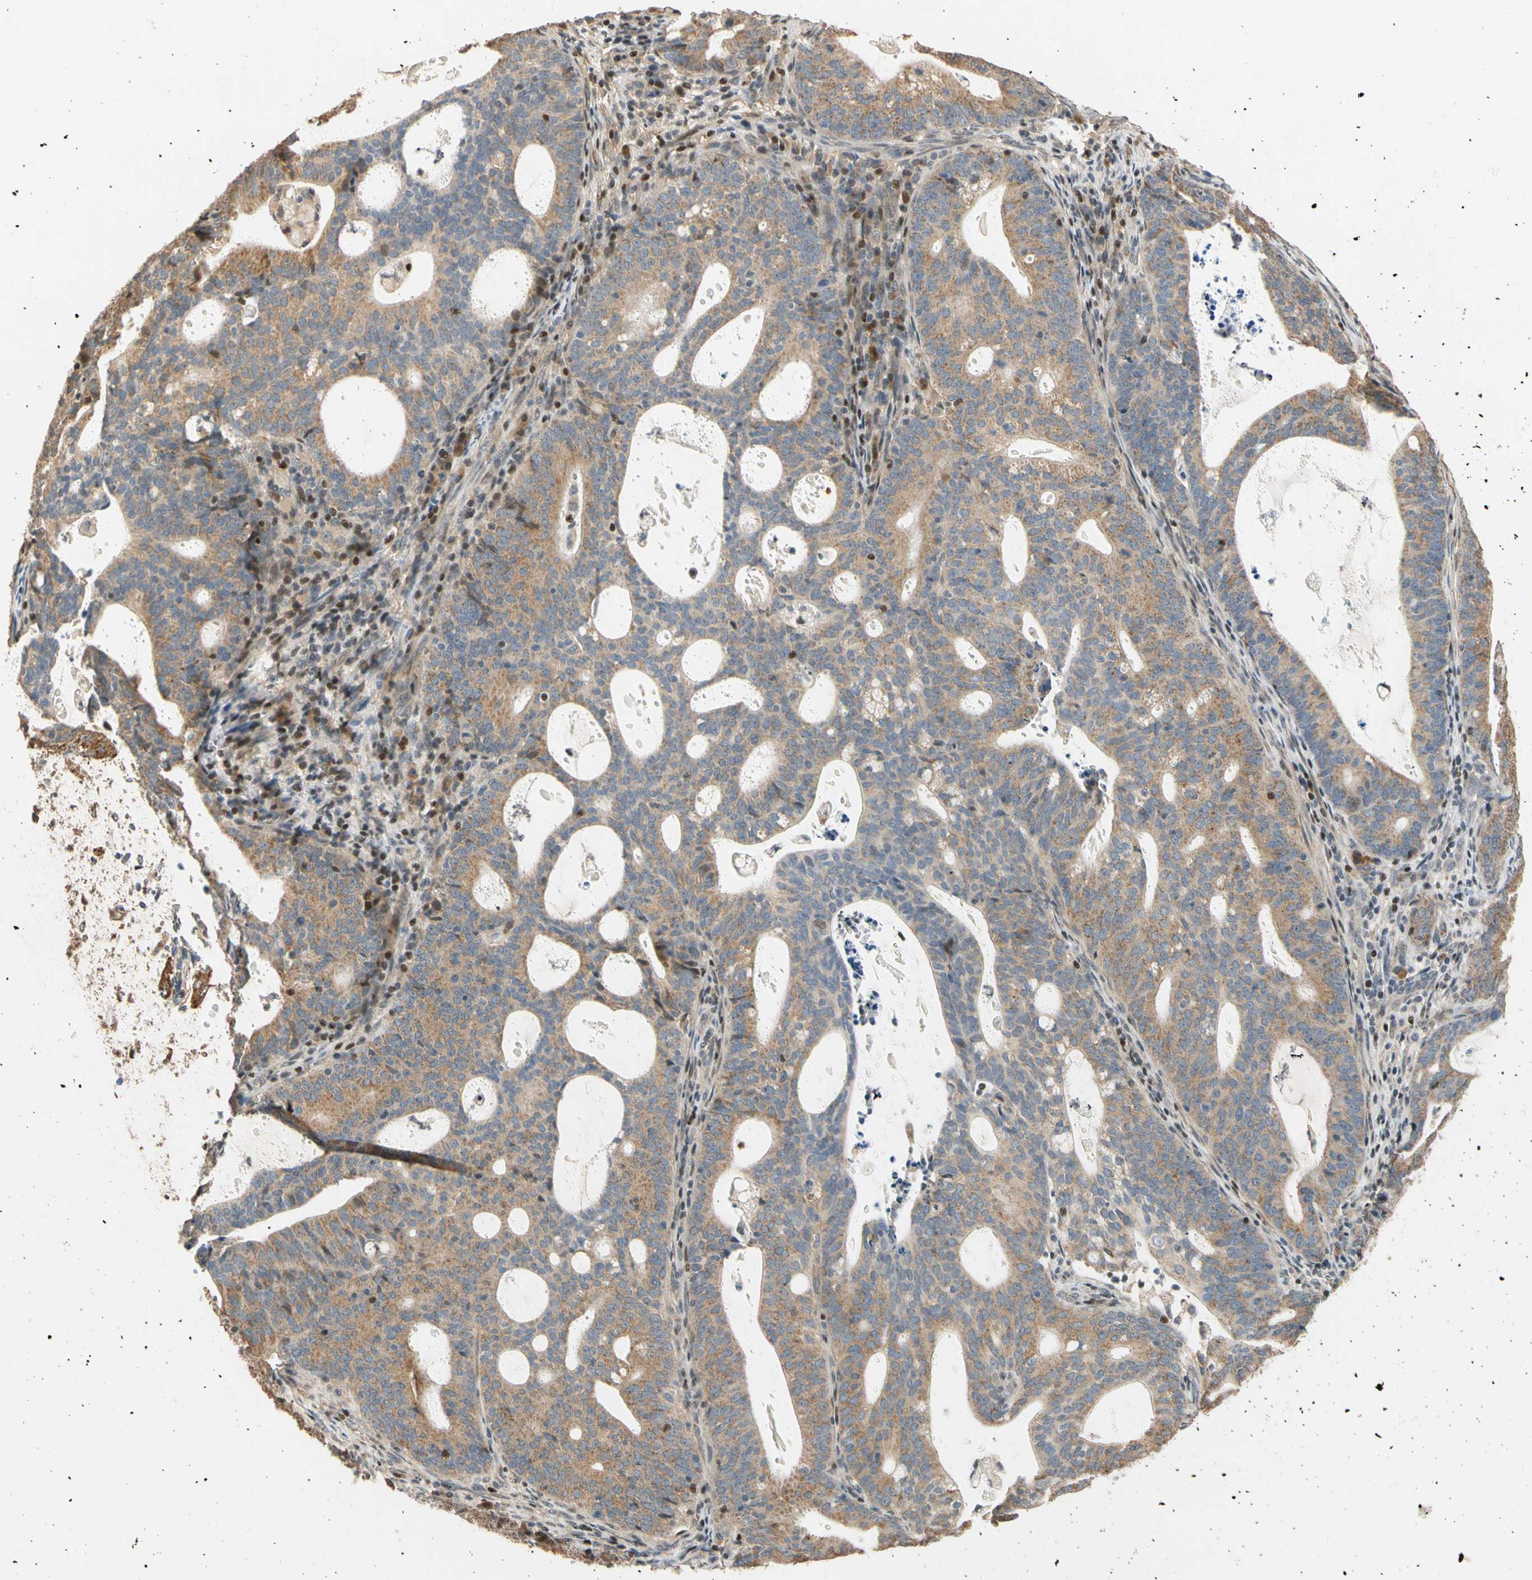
{"staining": {"intensity": "moderate", "quantity": ">75%", "location": "cytoplasmic/membranous"}, "tissue": "endometrial cancer", "cell_type": "Tumor cells", "image_type": "cancer", "snomed": [{"axis": "morphology", "description": "Adenocarcinoma, NOS"}, {"axis": "topography", "description": "Uterus"}], "caption": "Protein analysis of endometrial adenocarcinoma tissue displays moderate cytoplasmic/membranous expression in approximately >75% of tumor cells.", "gene": "HECW1", "patient": {"sex": "female", "age": 83}}